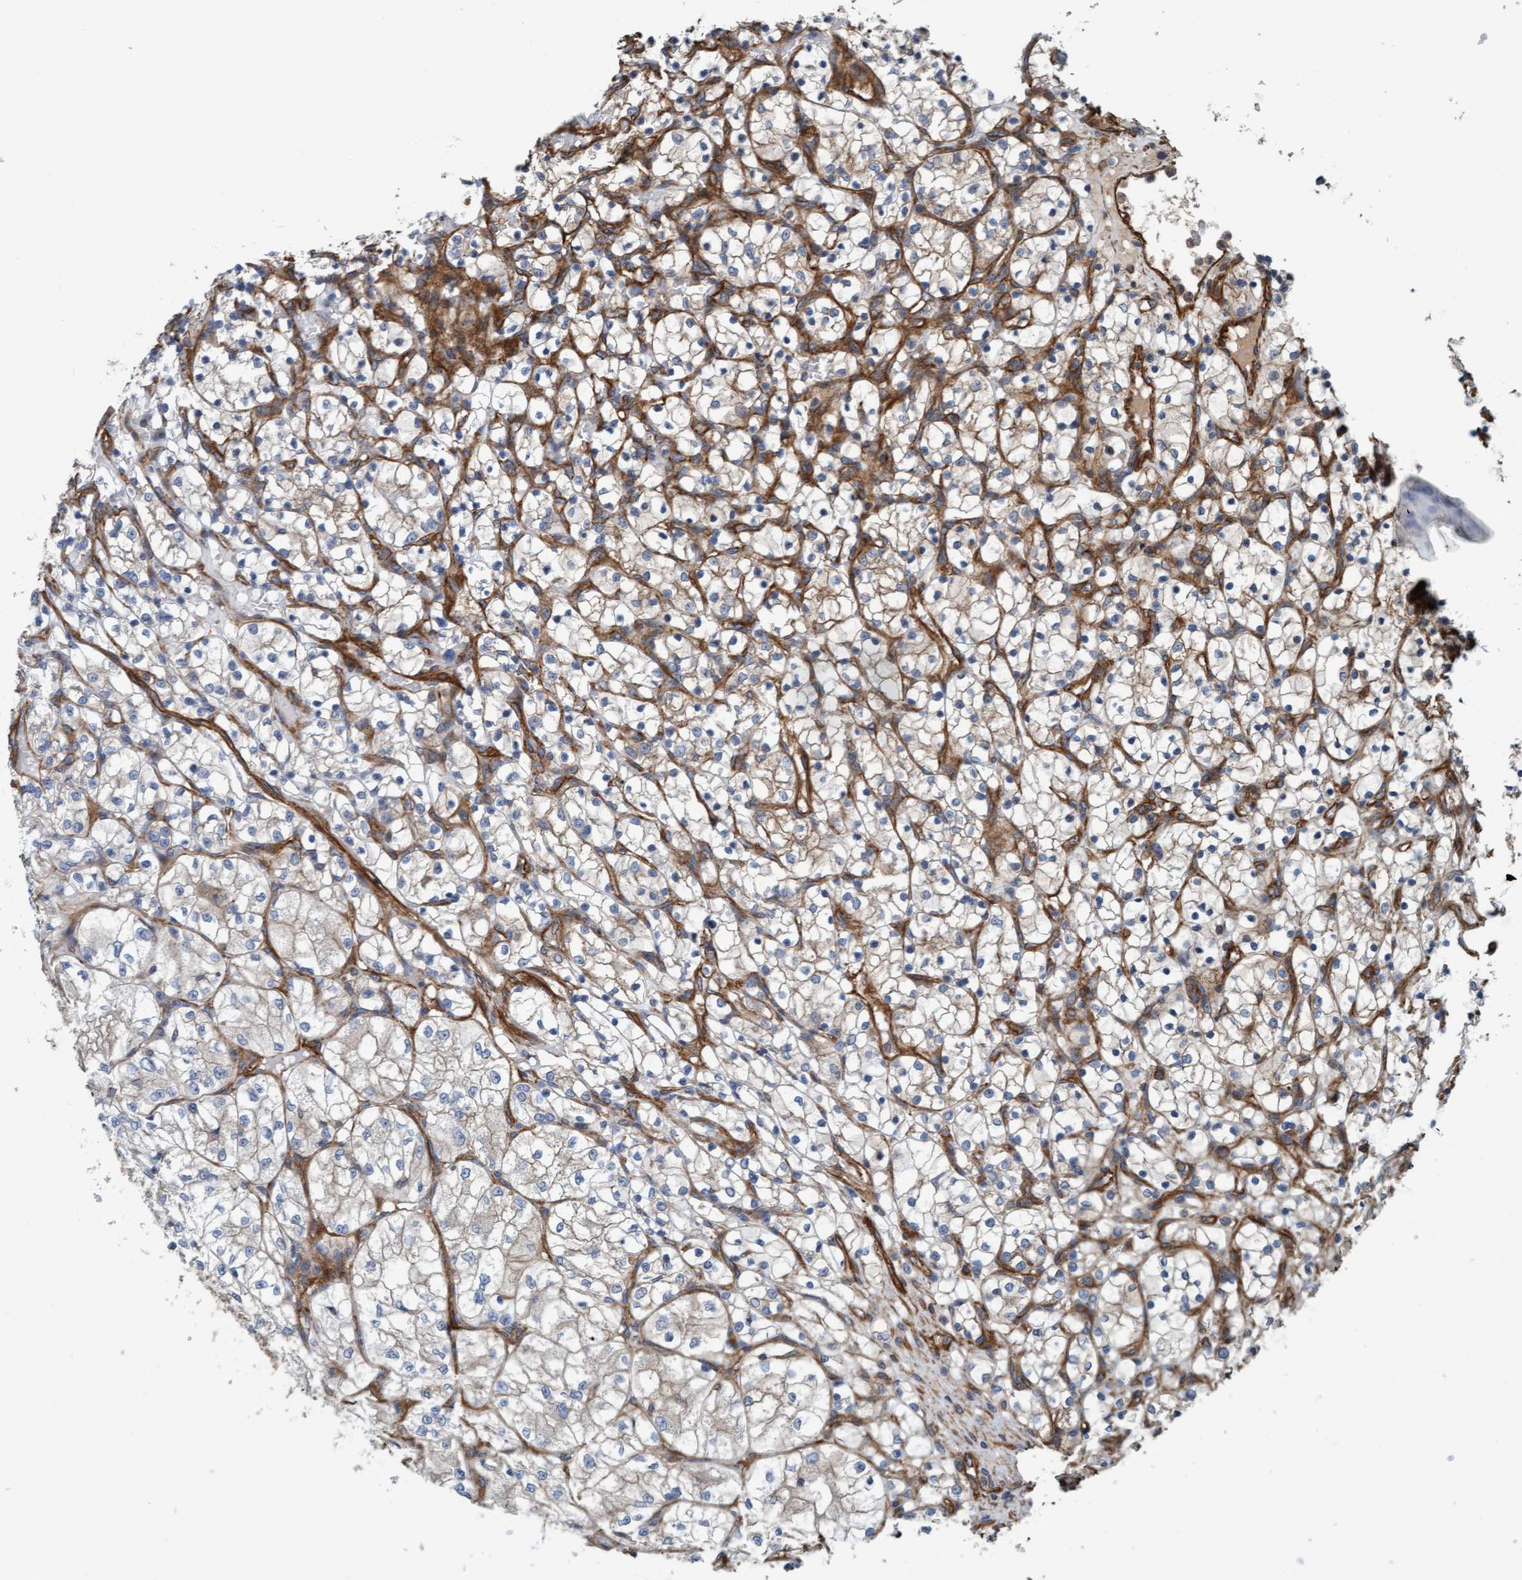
{"staining": {"intensity": "moderate", "quantity": "25%-75%", "location": "cytoplasmic/membranous"}, "tissue": "renal cancer", "cell_type": "Tumor cells", "image_type": "cancer", "snomed": [{"axis": "morphology", "description": "Adenocarcinoma, NOS"}, {"axis": "topography", "description": "Kidney"}], "caption": "DAB immunohistochemical staining of renal adenocarcinoma reveals moderate cytoplasmic/membranous protein staining in approximately 25%-75% of tumor cells.", "gene": "STXBP4", "patient": {"sex": "female", "age": 69}}